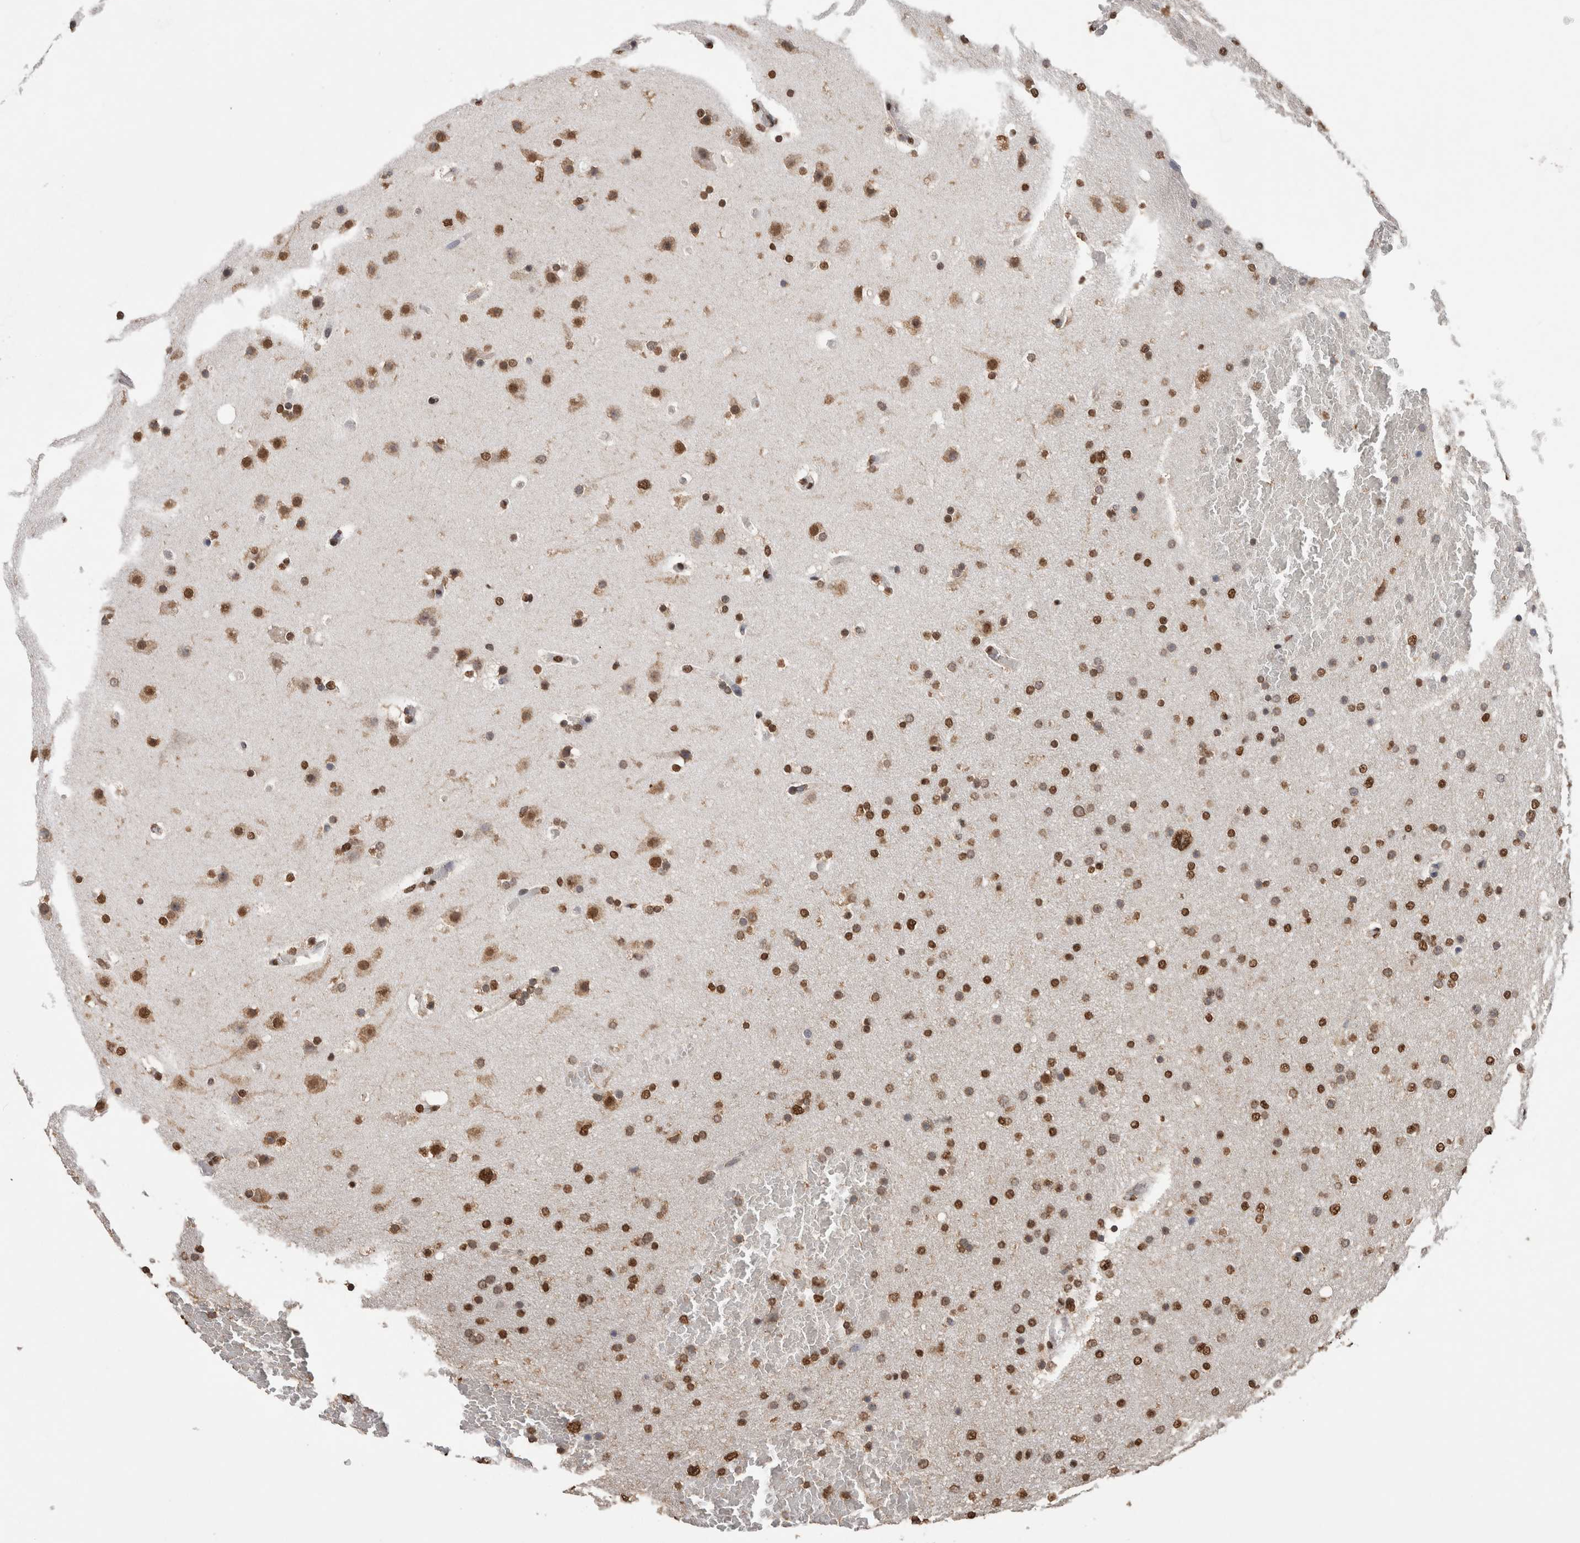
{"staining": {"intensity": "strong", "quantity": ">75%", "location": "nuclear"}, "tissue": "glioma", "cell_type": "Tumor cells", "image_type": "cancer", "snomed": [{"axis": "morphology", "description": "Glioma, malignant, High grade"}, {"axis": "topography", "description": "Cerebral cortex"}], "caption": "Protein staining by immunohistochemistry displays strong nuclear staining in about >75% of tumor cells in glioma.", "gene": "NTHL1", "patient": {"sex": "female", "age": 36}}